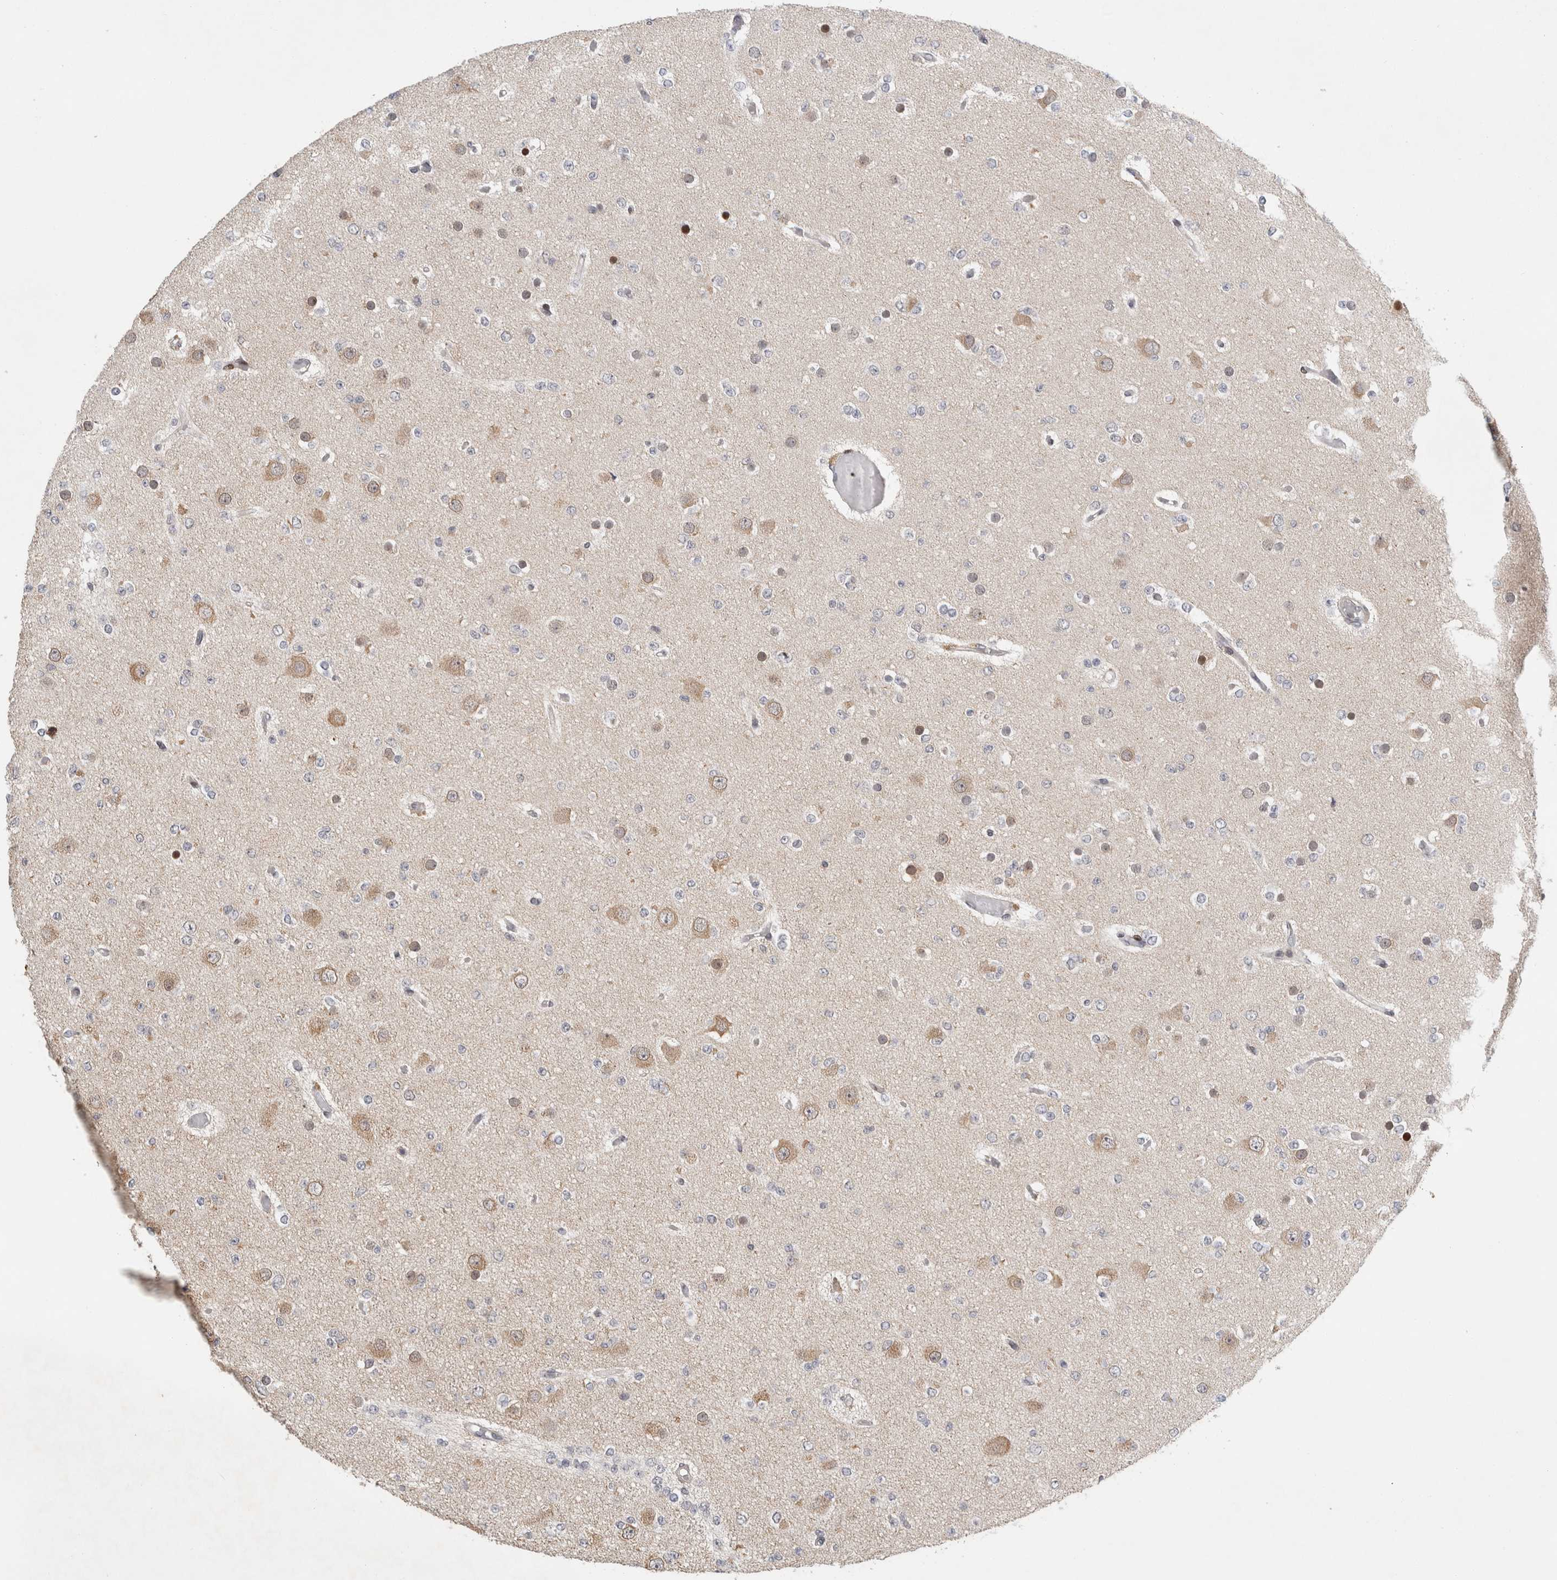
{"staining": {"intensity": "weak", "quantity": "<25%", "location": "cytoplasmic/membranous"}, "tissue": "glioma", "cell_type": "Tumor cells", "image_type": "cancer", "snomed": [{"axis": "morphology", "description": "Glioma, malignant, Low grade"}, {"axis": "topography", "description": "Brain"}], "caption": "High magnification brightfield microscopy of glioma stained with DAB (brown) and counterstained with hematoxylin (blue): tumor cells show no significant expression.", "gene": "C8orf58", "patient": {"sex": "female", "age": 22}}